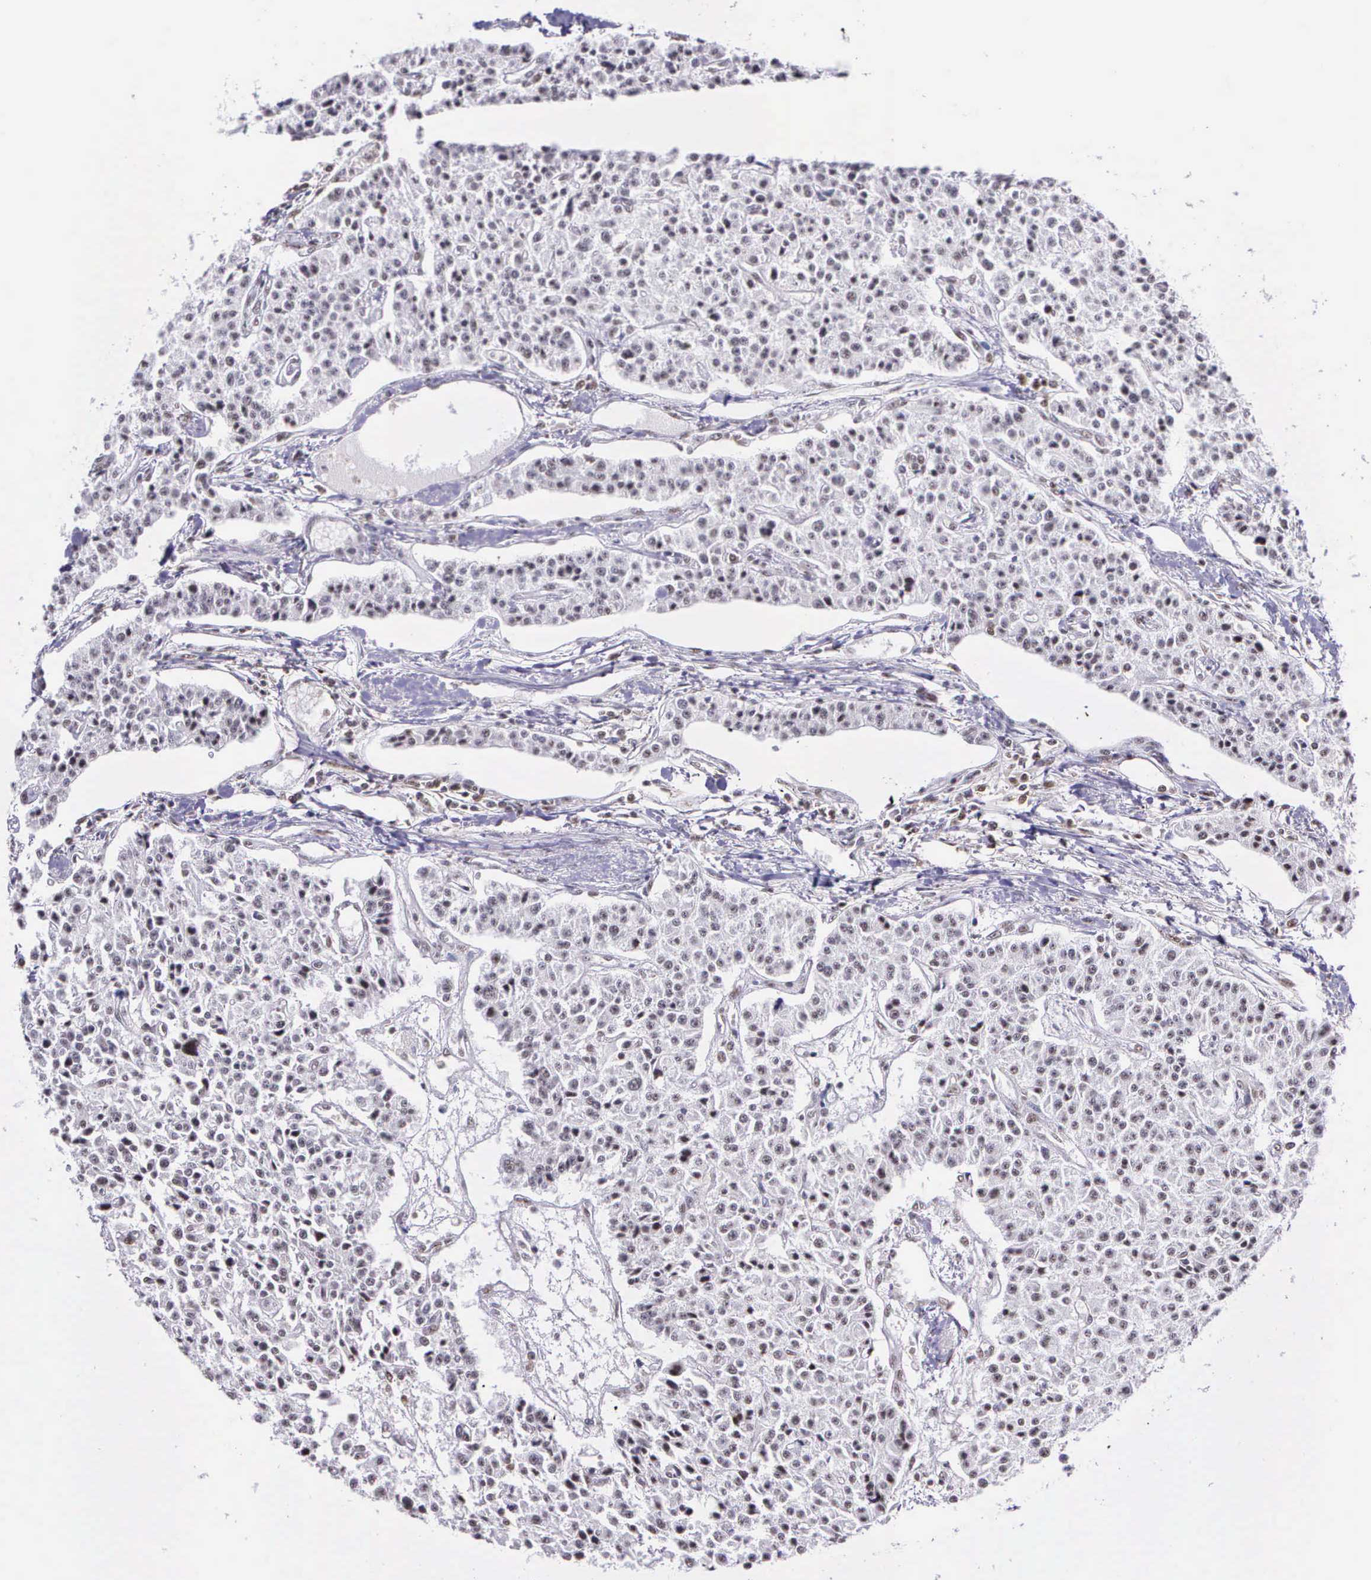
{"staining": {"intensity": "negative", "quantity": "none", "location": "none"}, "tissue": "carcinoid", "cell_type": "Tumor cells", "image_type": "cancer", "snomed": [{"axis": "morphology", "description": "Carcinoid, malignant, NOS"}, {"axis": "topography", "description": "Stomach"}], "caption": "Immunohistochemistry (IHC) photomicrograph of neoplastic tissue: human malignant carcinoid stained with DAB exhibits no significant protein expression in tumor cells.", "gene": "FAM47A", "patient": {"sex": "female", "age": 76}}